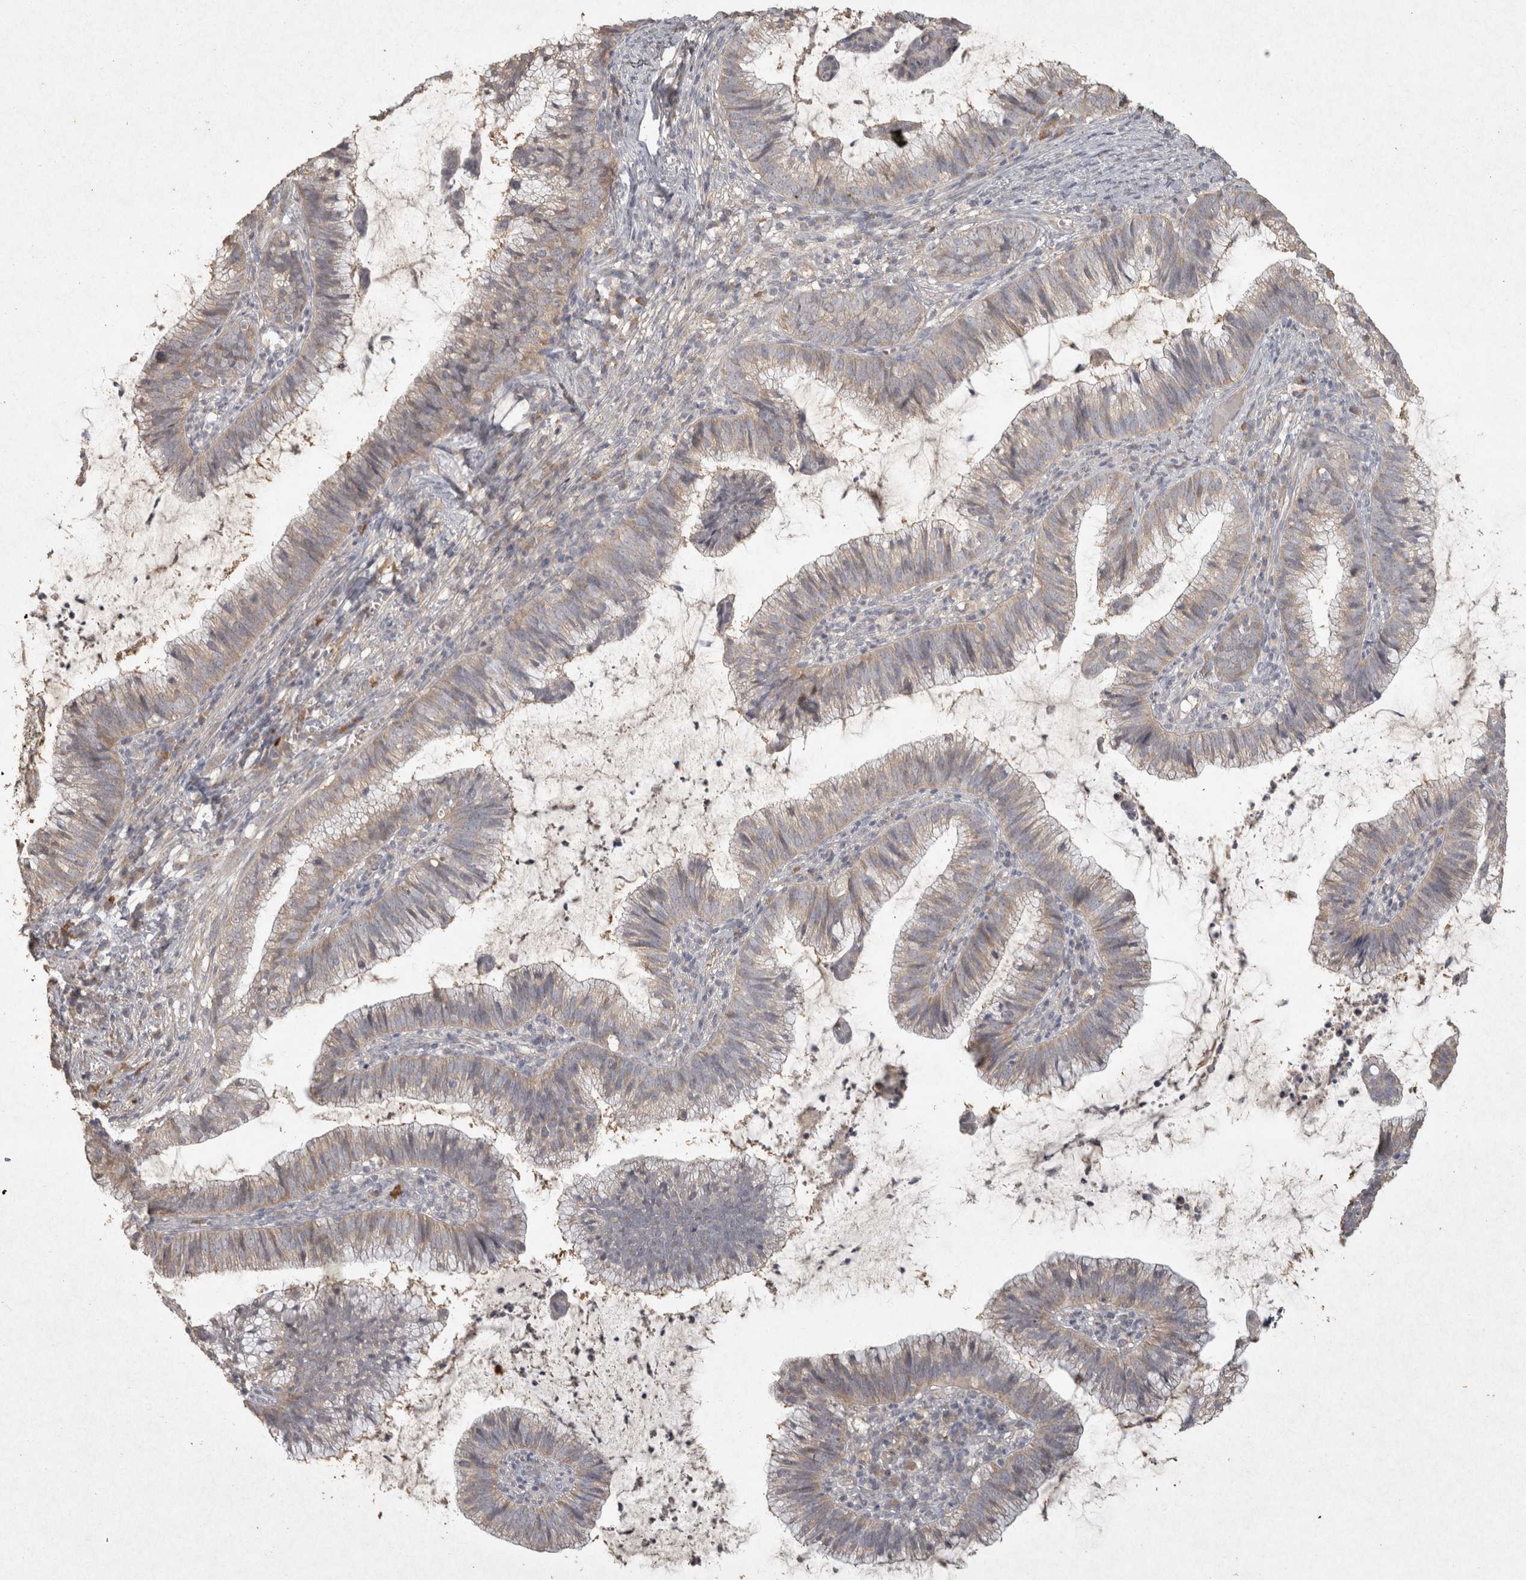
{"staining": {"intensity": "weak", "quantity": "<25%", "location": "cytoplasmic/membranous"}, "tissue": "cervical cancer", "cell_type": "Tumor cells", "image_type": "cancer", "snomed": [{"axis": "morphology", "description": "Adenocarcinoma, NOS"}, {"axis": "topography", "description": "Cervix"}], "caption": "An image of cervical cancer (adenocarcinoma) stained for a protein demonstrates no brown staining in tumor cells.", "gene": "OSTN", "patient": {"sex": "female", "age": 36}}